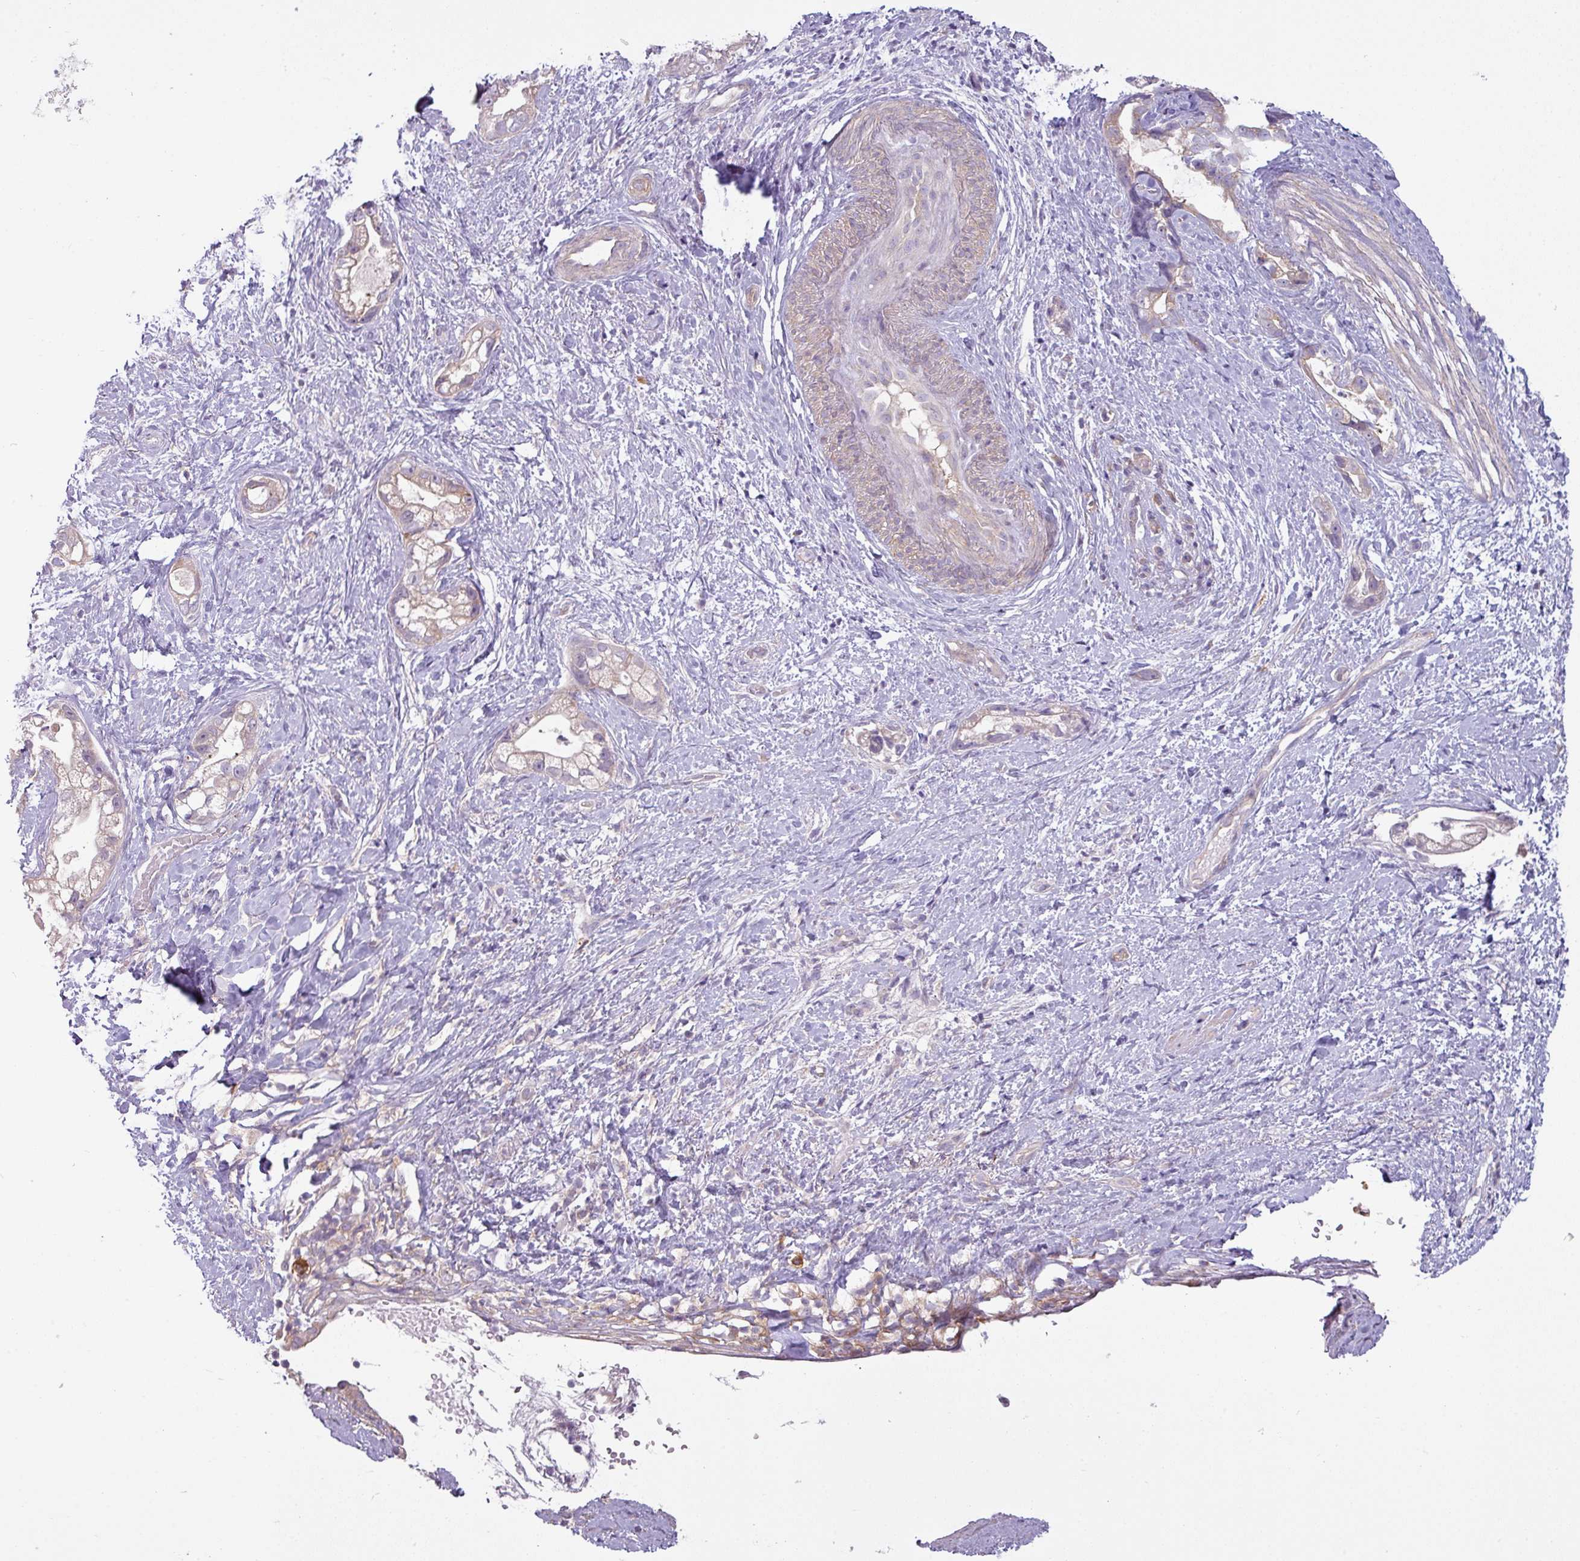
{"staining": {"intensity": "weak", "quantity": "25%-75%", "location": "cytoplasmic/membranous"}, "tissue": "stomach cancer", "cell_type": "Tumor cells", "image_type": "cancer", "snomed": [{"axis": "morphology", "description": "Adenocarcinoma, NOS"}, {"axis": "topography", "description": "Stomach"}], "caption": "Adenocarcinoma (stomach) stained with a brown dye displays weak cytoplasmic/membranous positive staining in about 25%-75% of tumor cells.", "gene": "CAMK2B", "patient": {"sex": "male", "age": 55}}